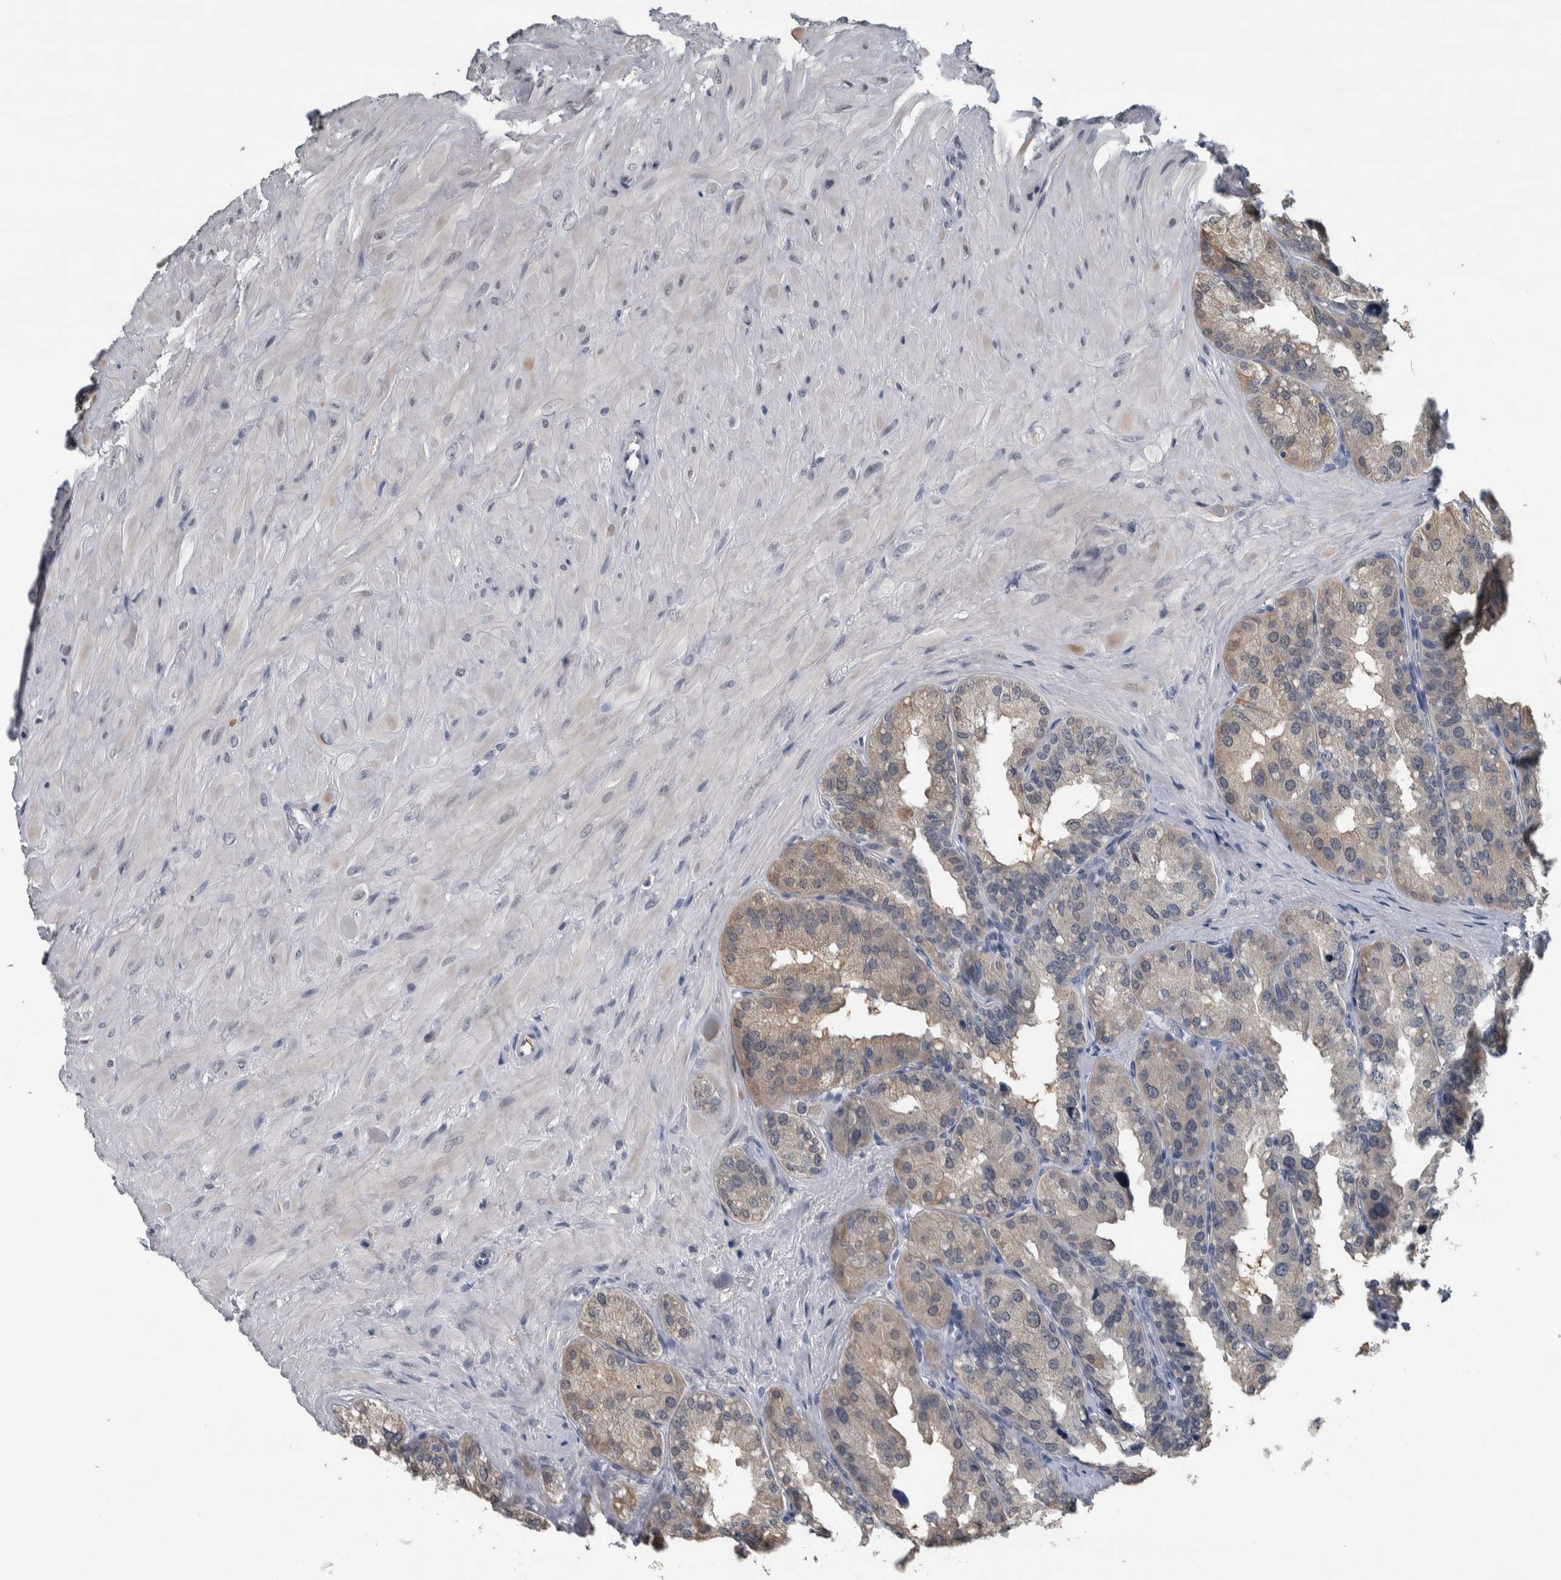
{"staining": {"intensity": "weak", "quantity": "<25%", "location": "cytoplasmic/membranous"}, "tissue": "seminal vesicle", "cell_type": "Glandular cells", "image_type": "normal", "snomed": [{"axis": "morphology", "description": "Normal tissue, NOS"}, {"axis": "topography", "description": "Prostate"}, {"axis": "topography", "description": "Seminal veicle"}], "caption": "IHC micrograph of unremarkable human seminal vesicle stained for a protein (brown), which displays no expression in glandular cells. Brightfield microscopy of immunohistochemistry (IHC) stained with DAB (3,3'-diaminobenzidine) (brown) and hematoxylin (blue), captured at high magnification.", "gene": "CAVIN4", "patient": {"sex": "male", "age": 51}}